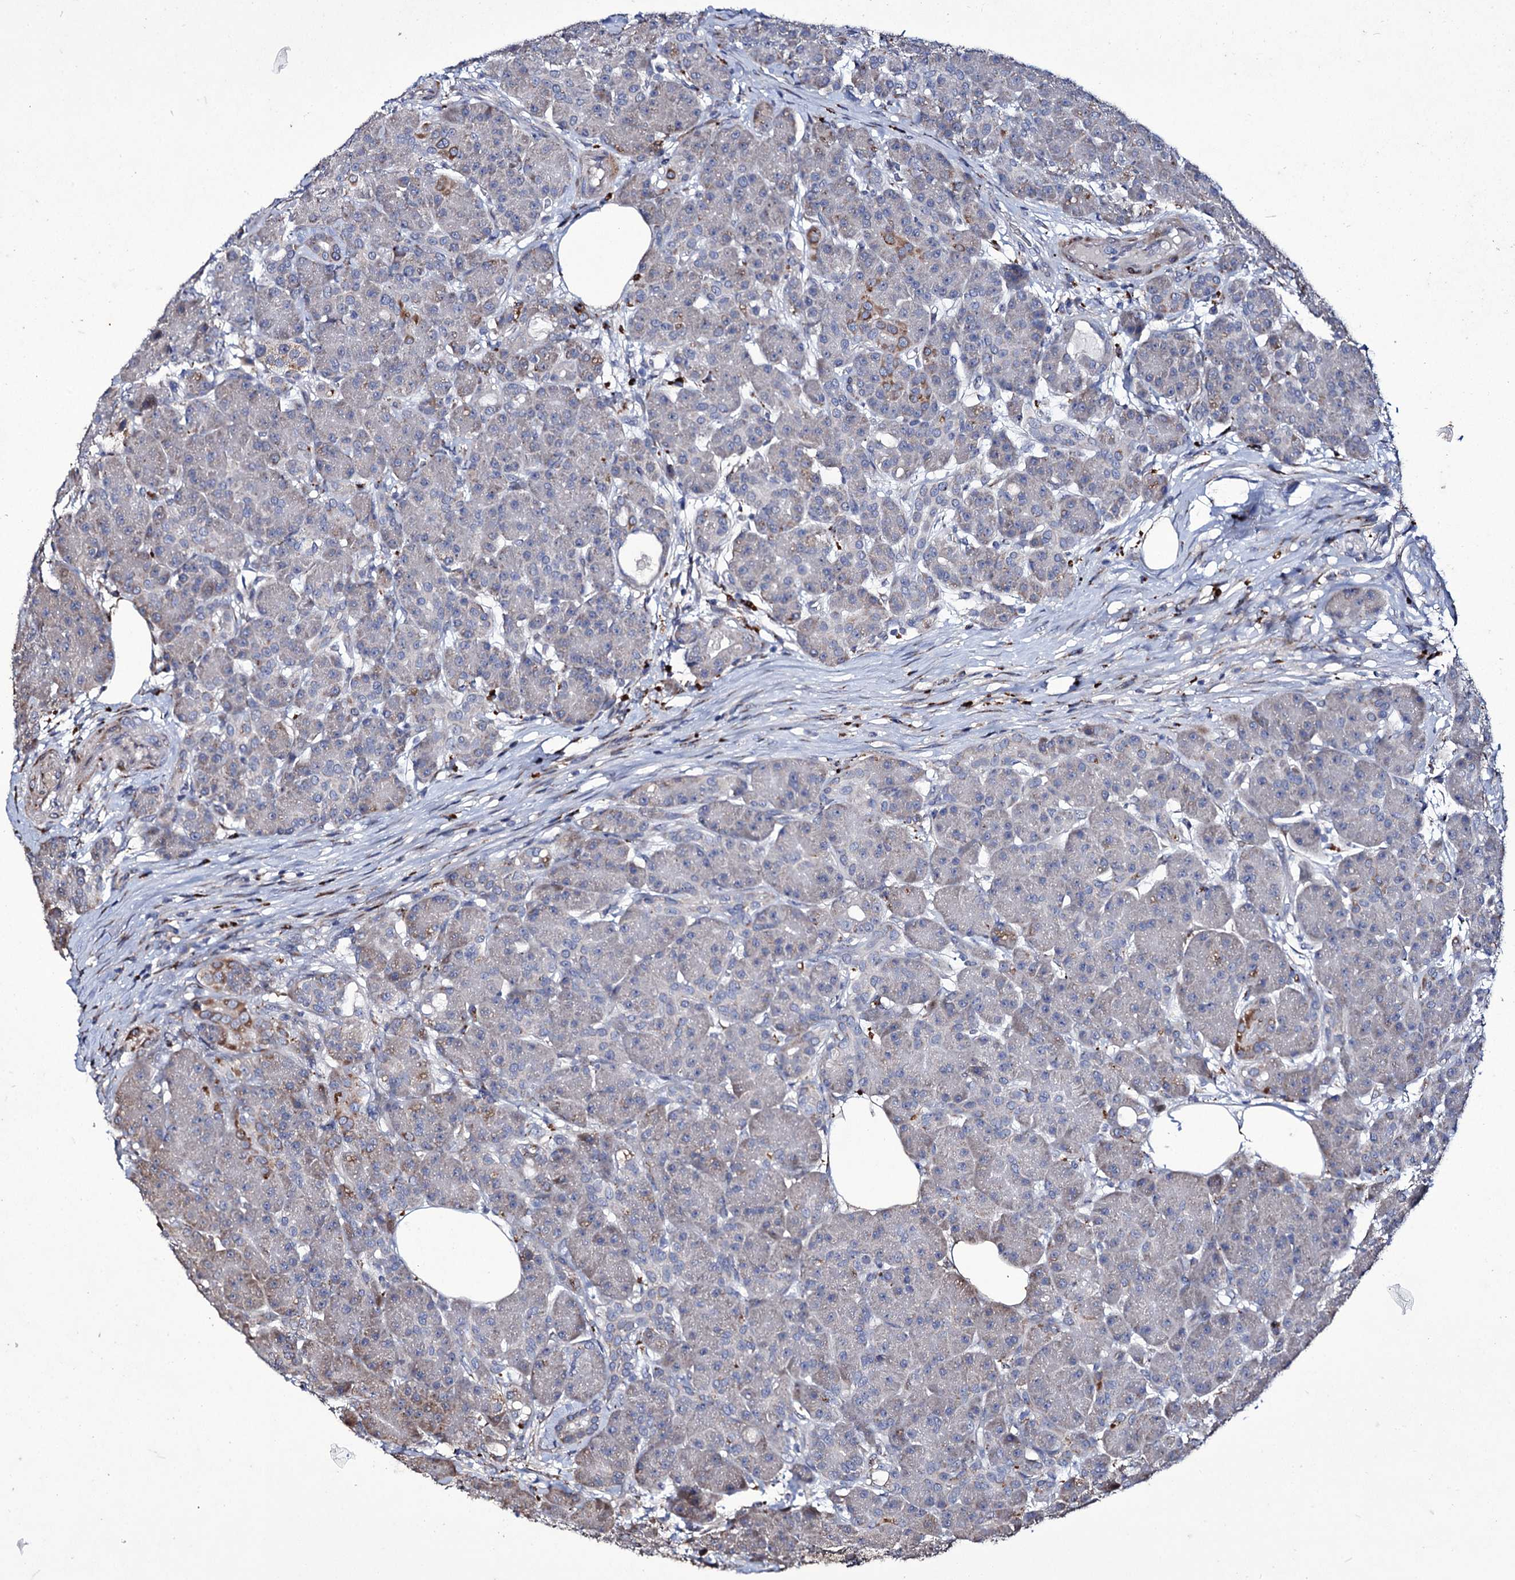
{"staining": {"intensity": "moderate", "quantity": "25%-75%", "location": "cytoplasmic/membranous"}, "tissue": "pancreas", "cell_type": "Exocrine glandular cells", "image_type": "normal", "snomed": [{"axis": "morphology", "description": "Normal tissue, NOS"}, {"axis": "topography", "description": "Pancreas"}], "caption": "Protein analysis of unremarkable pancreas shows moderate cytoplasmic/membranous positivity in approximately 25%-75% of exocrine glandular cells.", "gene": "TUBGCP5", "patient": {"sex": "male", "age": 63}}